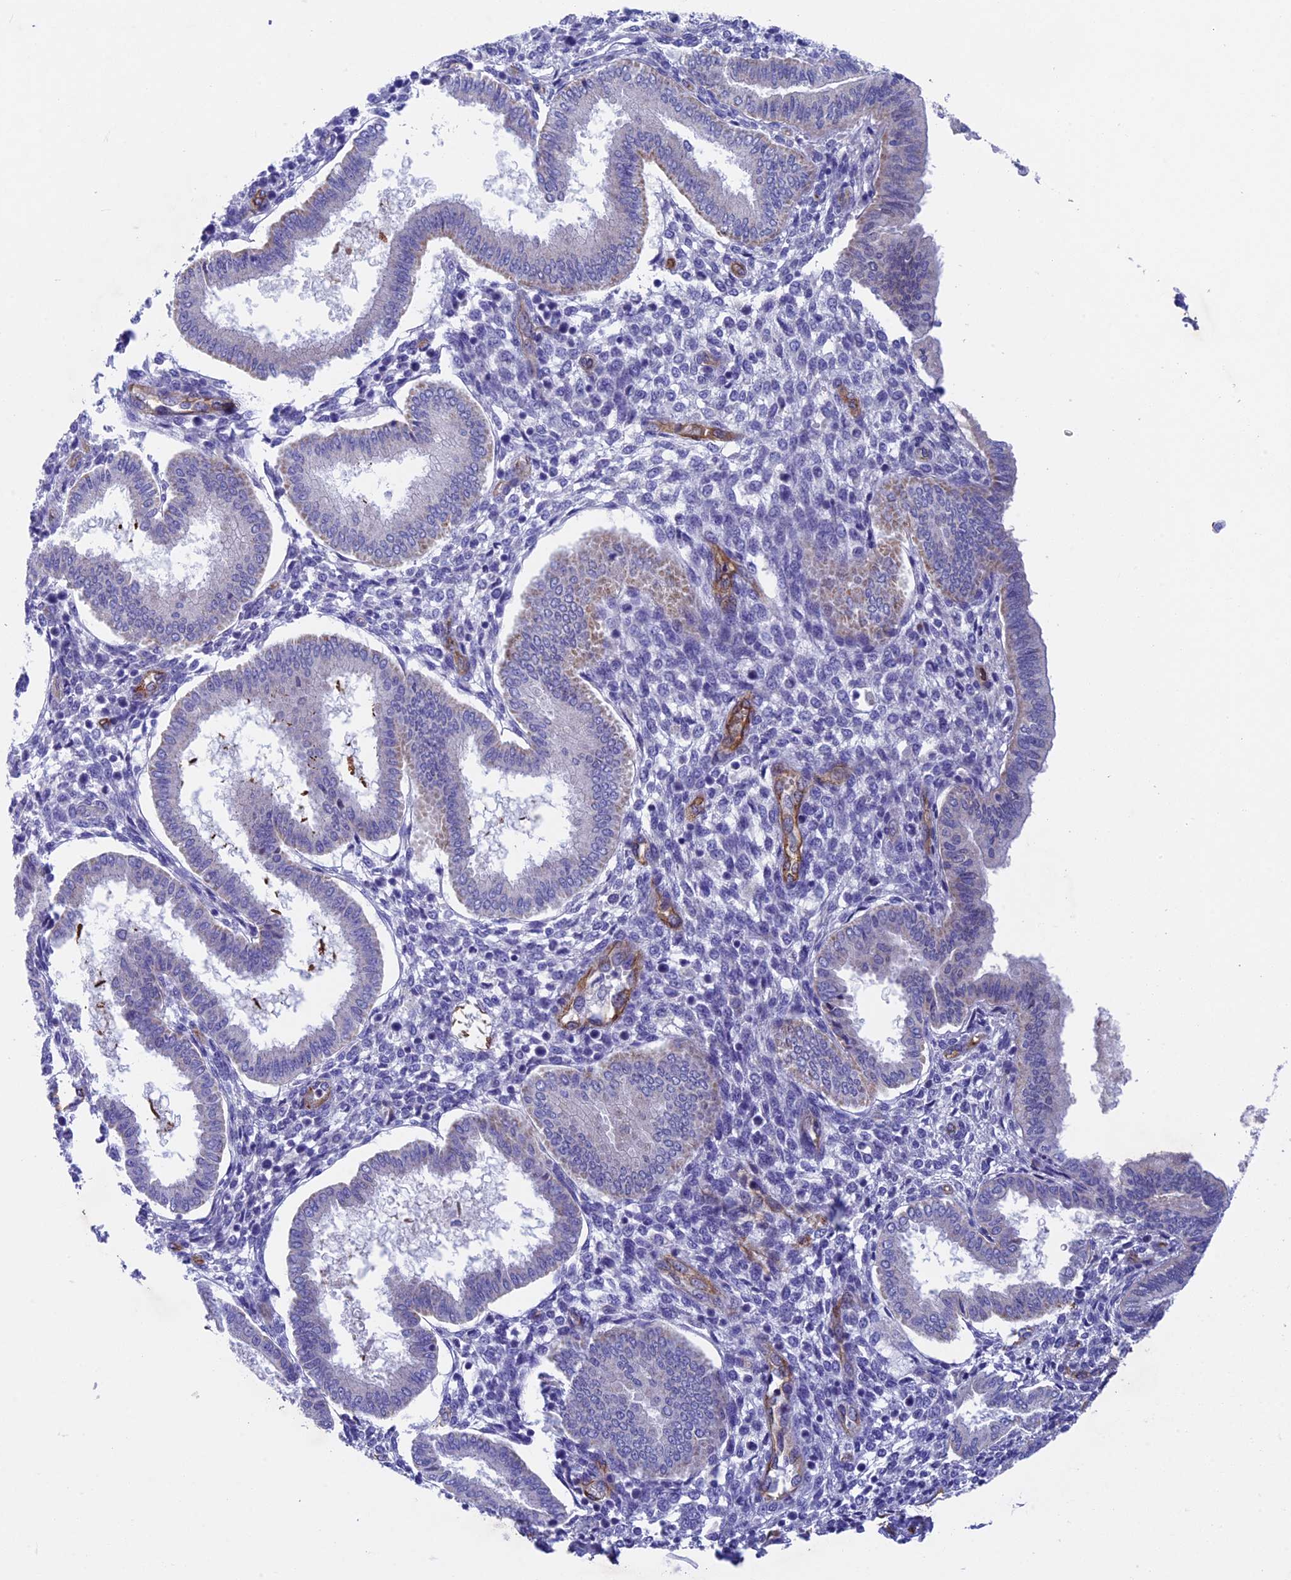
{"staining": {"intensity": "negative", "quantity": "none", "location": "none"}, "tissue": "endometrium", "cell_type": "Cells in endometrial stroma", "image_type": "normal", "snomed": [{"axis": "morphology", "description": "Normal tissue, NOS"}, {"axis": "topography", "description": "Endometrium"}], "caption": "An immunohistochemistry (IHC) photomicrograph of normal endometrium is shown. There is no staining in cells in endometrial stroma of endometrium. (Brightfield microscopy of DAB (3,3'-diaminobenzidine) IHC at high magnification).", "gene": "INSYN1", "patient": {"sex": "female", "age": 24}}